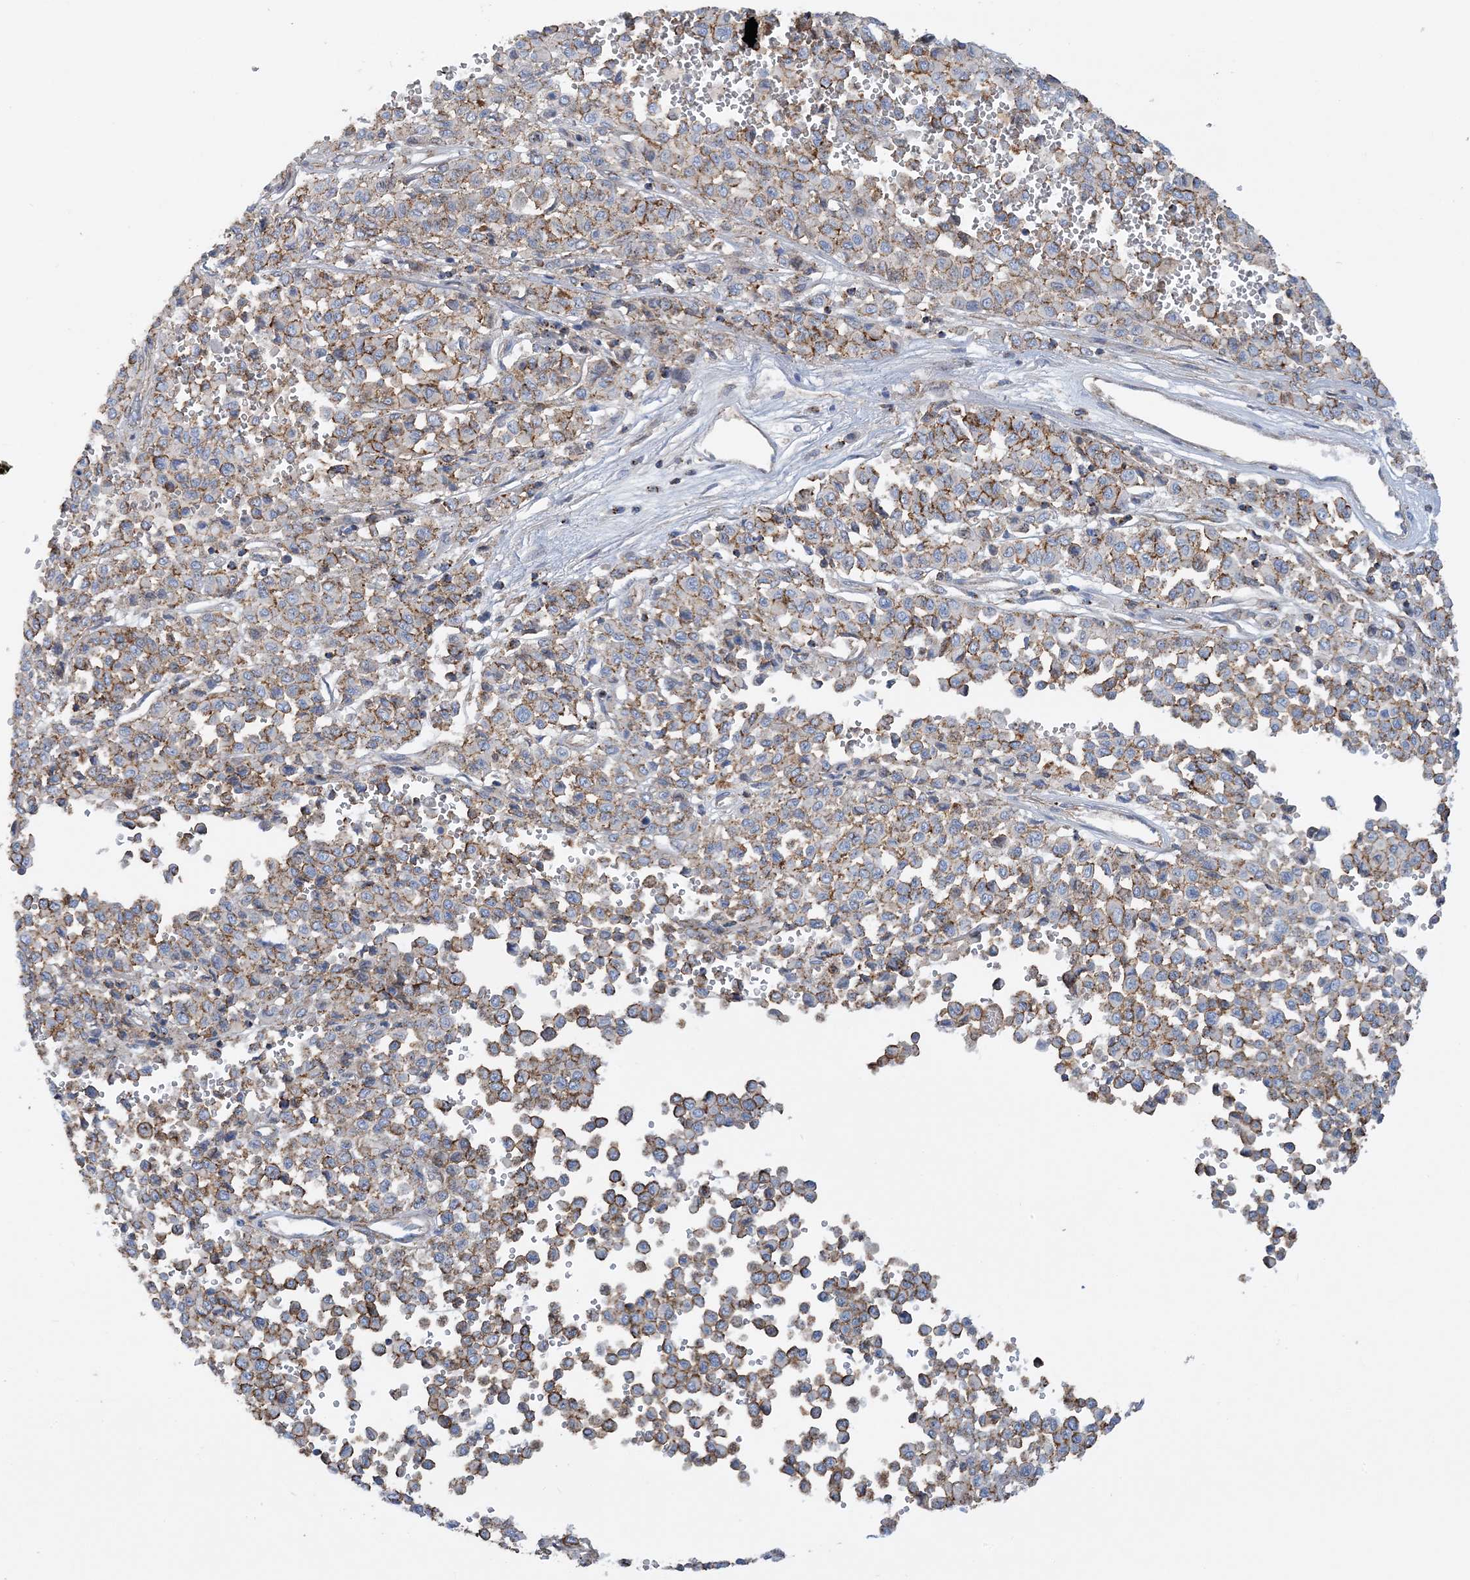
{"staining": {"intensity": "moderate", "quantity": "25%-75%", "location": "cytoplasmic/membranous"}, "tissue": "melanoma", "cell_type": "Tumor cells", "image_type": "cancer", "snomed": [{"axis": "morphology", "description": "Malignant melanoma, Metastatic site"}, {"axis": "topography", "description": "Pancreas"}], "caption": "IHC (DAB) staining of human malignant melanoma (metastatic site) shows moderate cytoplasmic/membranous protein staining in about 25%-75% of tumor cells.", "gene": "CALHM5", "patient": {"sex": "female", "age": 30}}